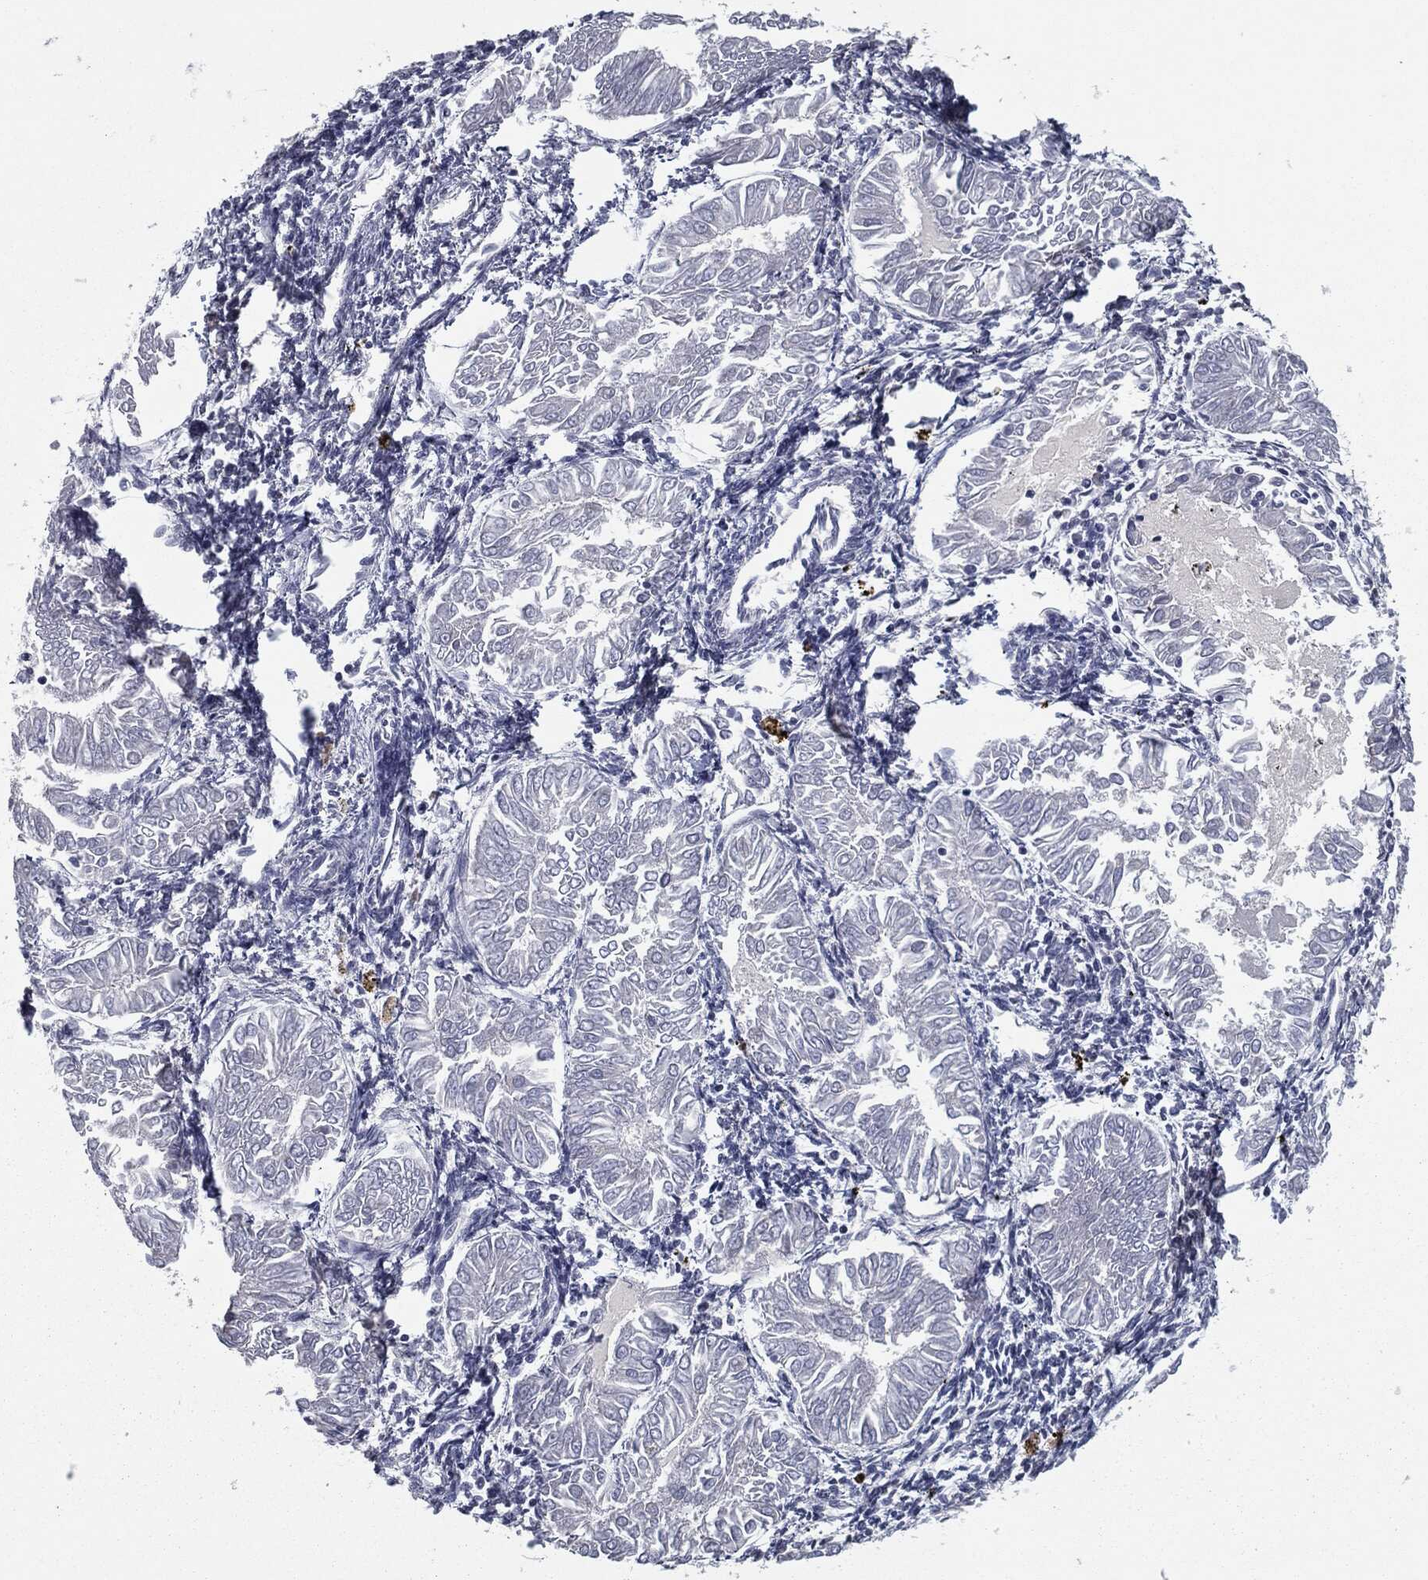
{"staining": {"intensity": "negative", "quantity": "none", "location": "none"}, "tissue": "endometrial cancer", "cell_type": "Tumor cells", "image_type": "cancer", "snomed": [{"axis": "morphology", "description": "Adenocarcinoma, NOS"}, {"axis": "topography", "description": "Endometrium"}], "caption": "IHC of endometrial adenocarcinoma reveals no expression in tumor cells. The staining is performed using DAB brown chromogen with nuclei counter-stained in using hematoxylin.", "gene": "CHCHD2", "patient": {"sex": "female", "age": 53}}